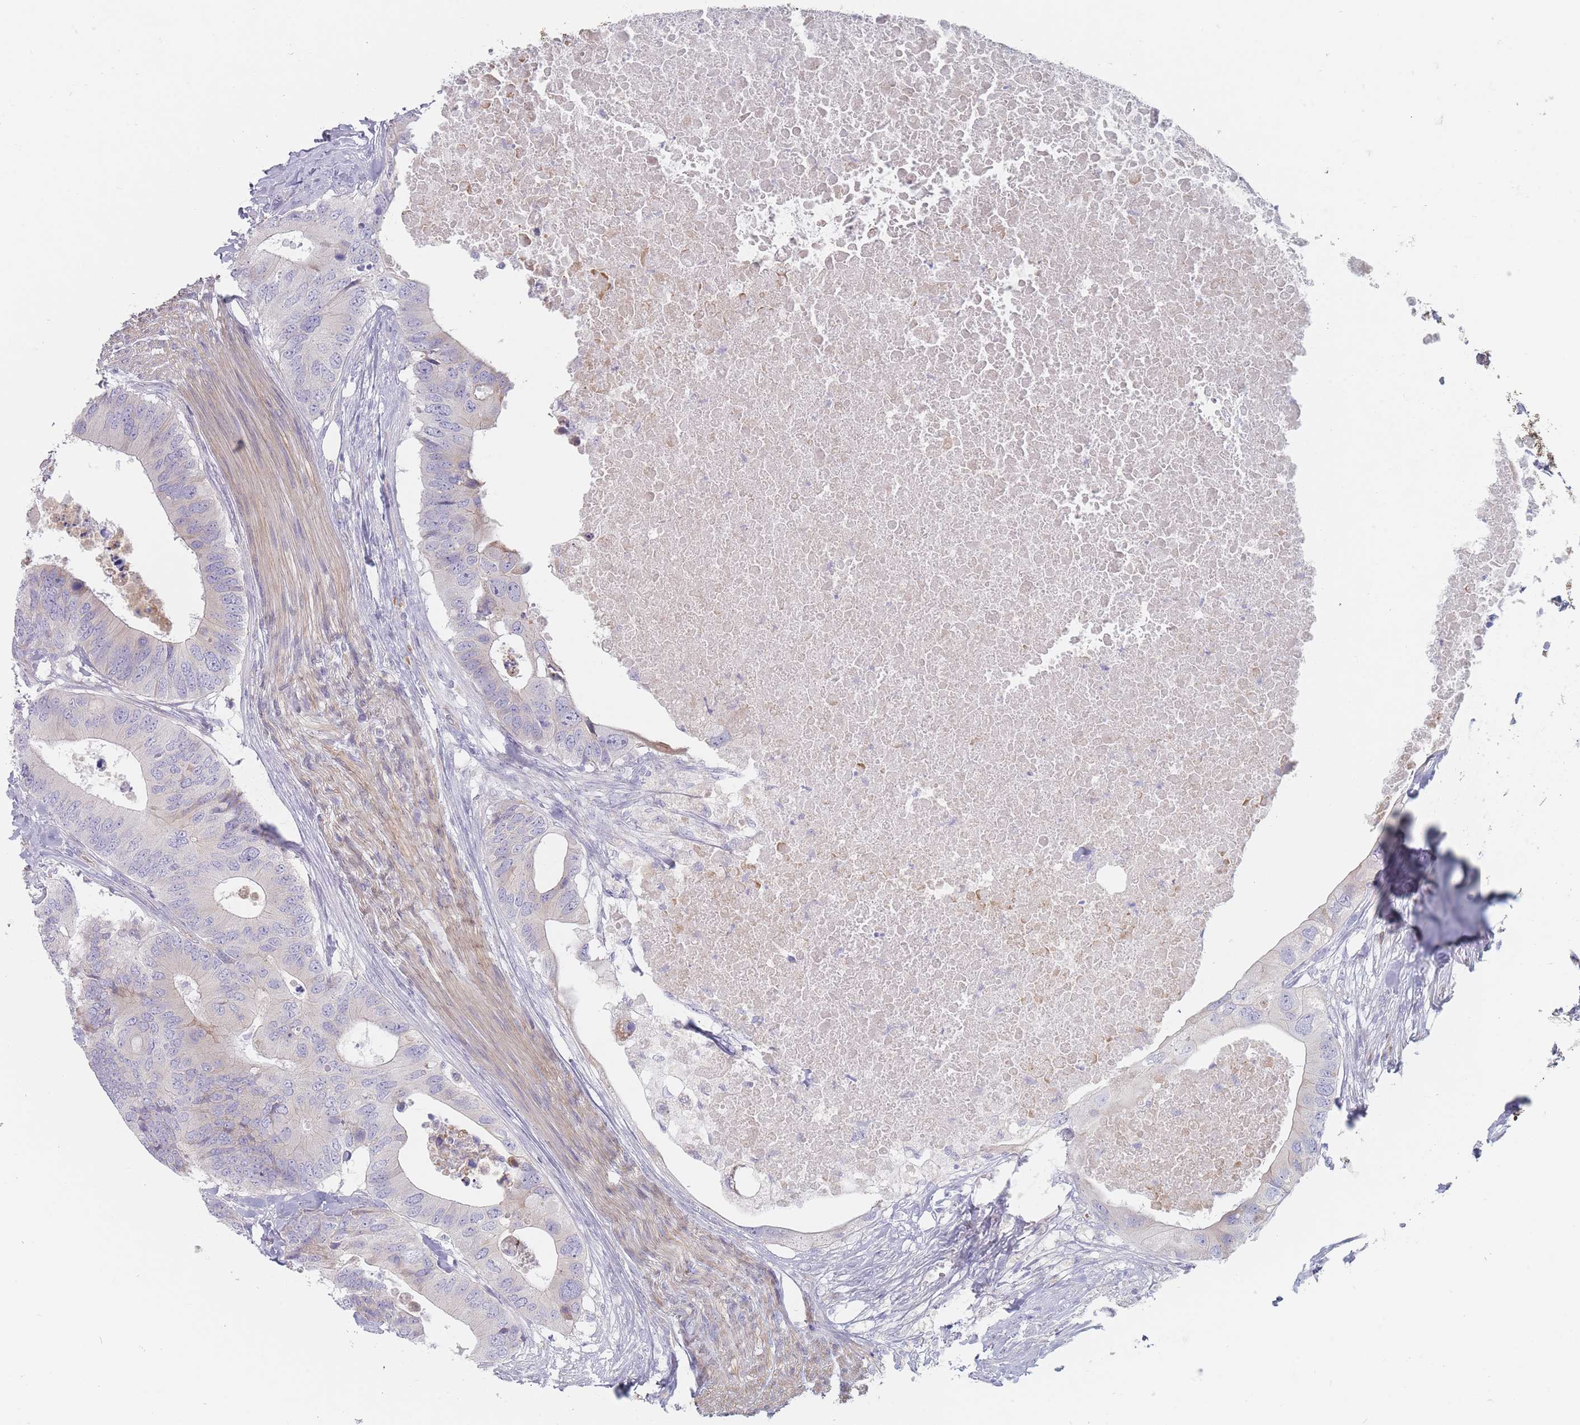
{"staining": {"intensity": "negative", "quantity": "none", "location": "none"}, "tissue": "colorectal cancer", "cell_type": "Tumor cells", "image_type": "cancer", "snomed": [{"axis": "morphology", "description": "Adenocarcinoma, NOS"}, {"axis": "topography", "description": "Colon"}], "caption": "Tumor cells are negative for brown protein staining in colorectal cancer (adenocarcinoma). Brightfield microscopy of IHC stained with DAB (3,3'-diaminobenzidine) (brown) and hematoxylin (blue), captured at high magnification.", "gene": "ERBIN", "patient": {"sex": "male", "age": 71}}